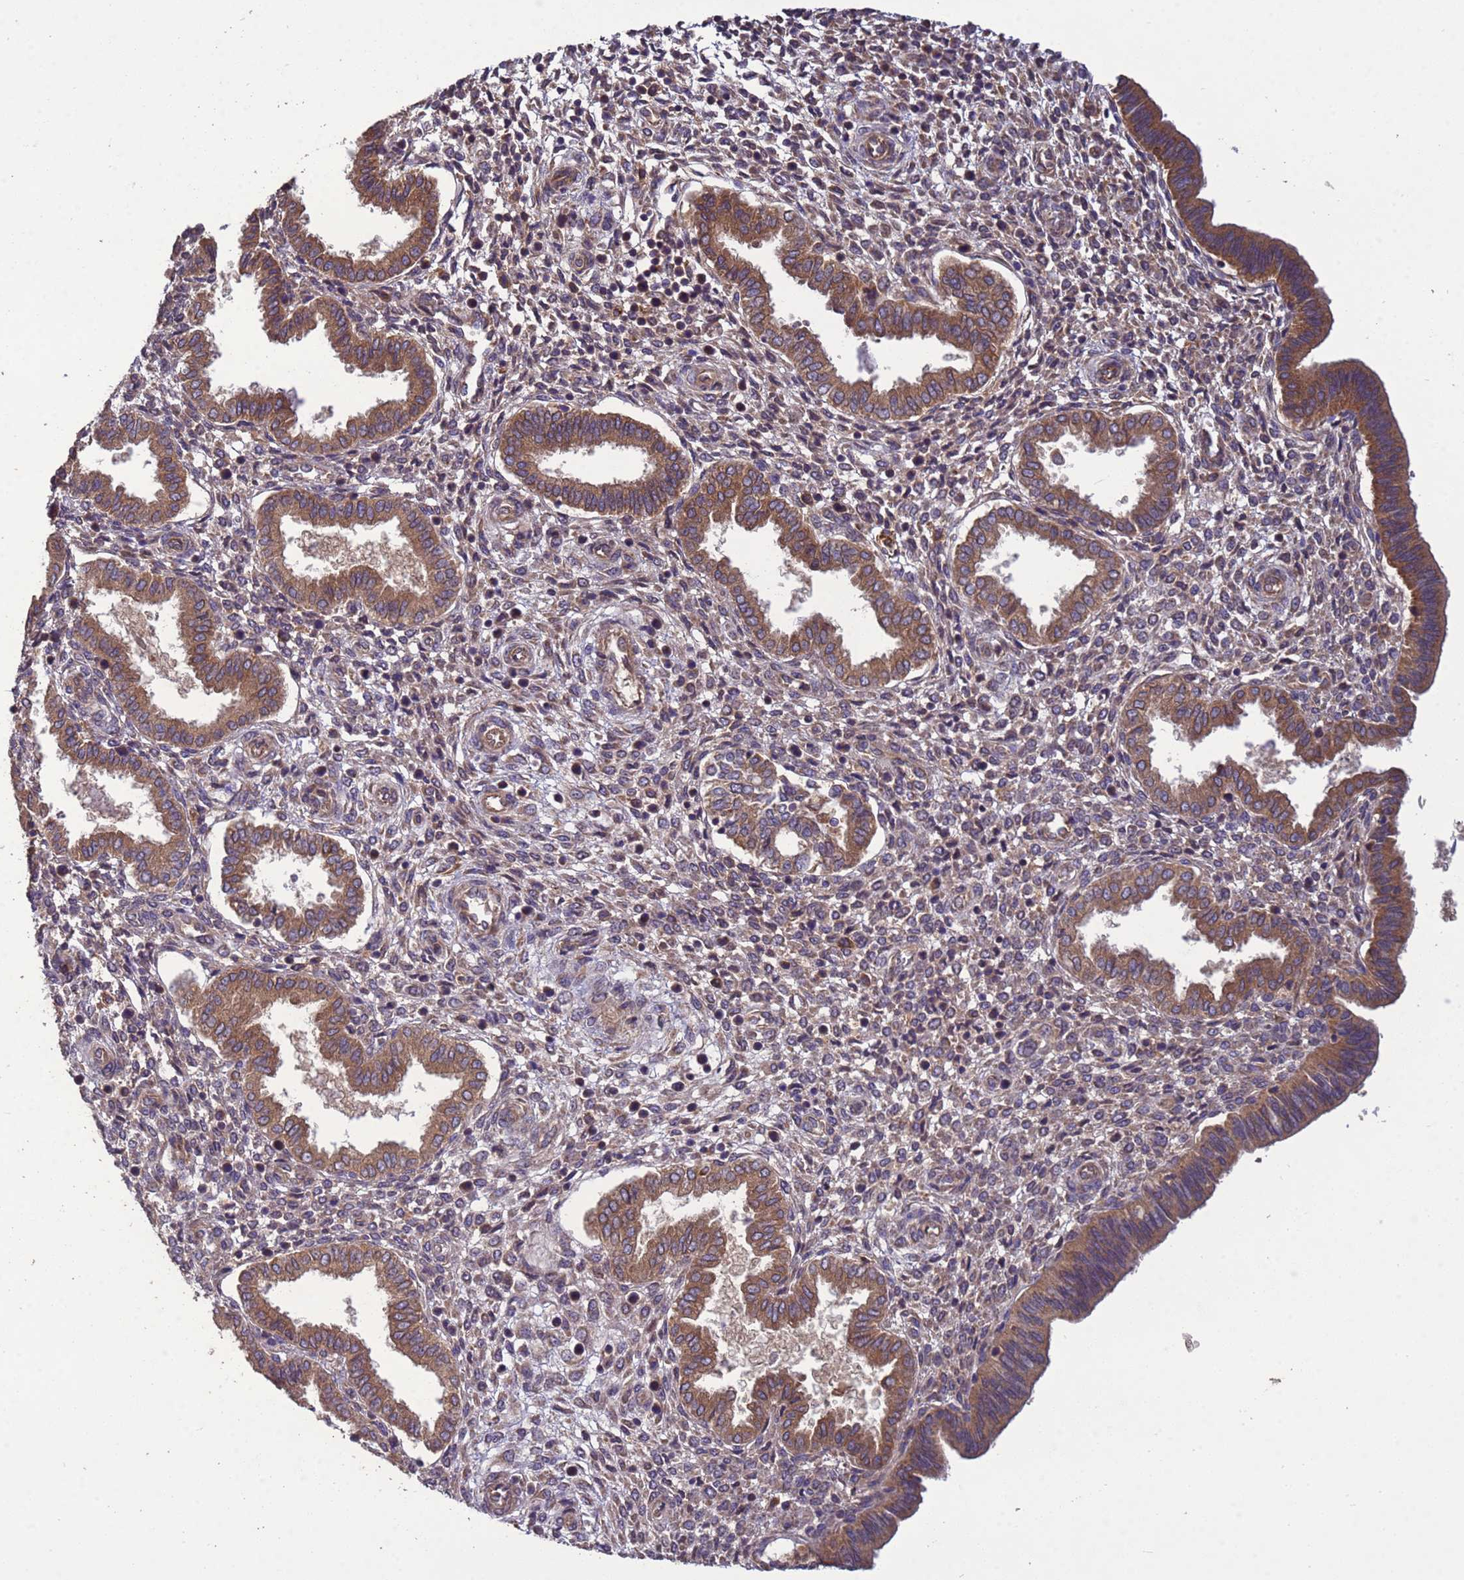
{"staining": {"intensity": "weak", "quantity": "25%-75%", "location": "cytoplasmic/membranous"}, "tissue": "endometrium", "cell_type": "Cells in endometrial stroma", "image_type": "normal", "snomed": [{"axis": "morphology", "description": "Normal tissue, NOS"}, {"axis": "topography", "description": "Endometrium"}], "caption": "IHC image of unremarkable human endometrium stained for a protein (brown), which shows low levels of weak cytoplasmic/membranous positivity in approximately 25%-75% of cells in endometrial stroma.", "gene": "RAB10", "patient": {"sex": "female", "age": 24}}